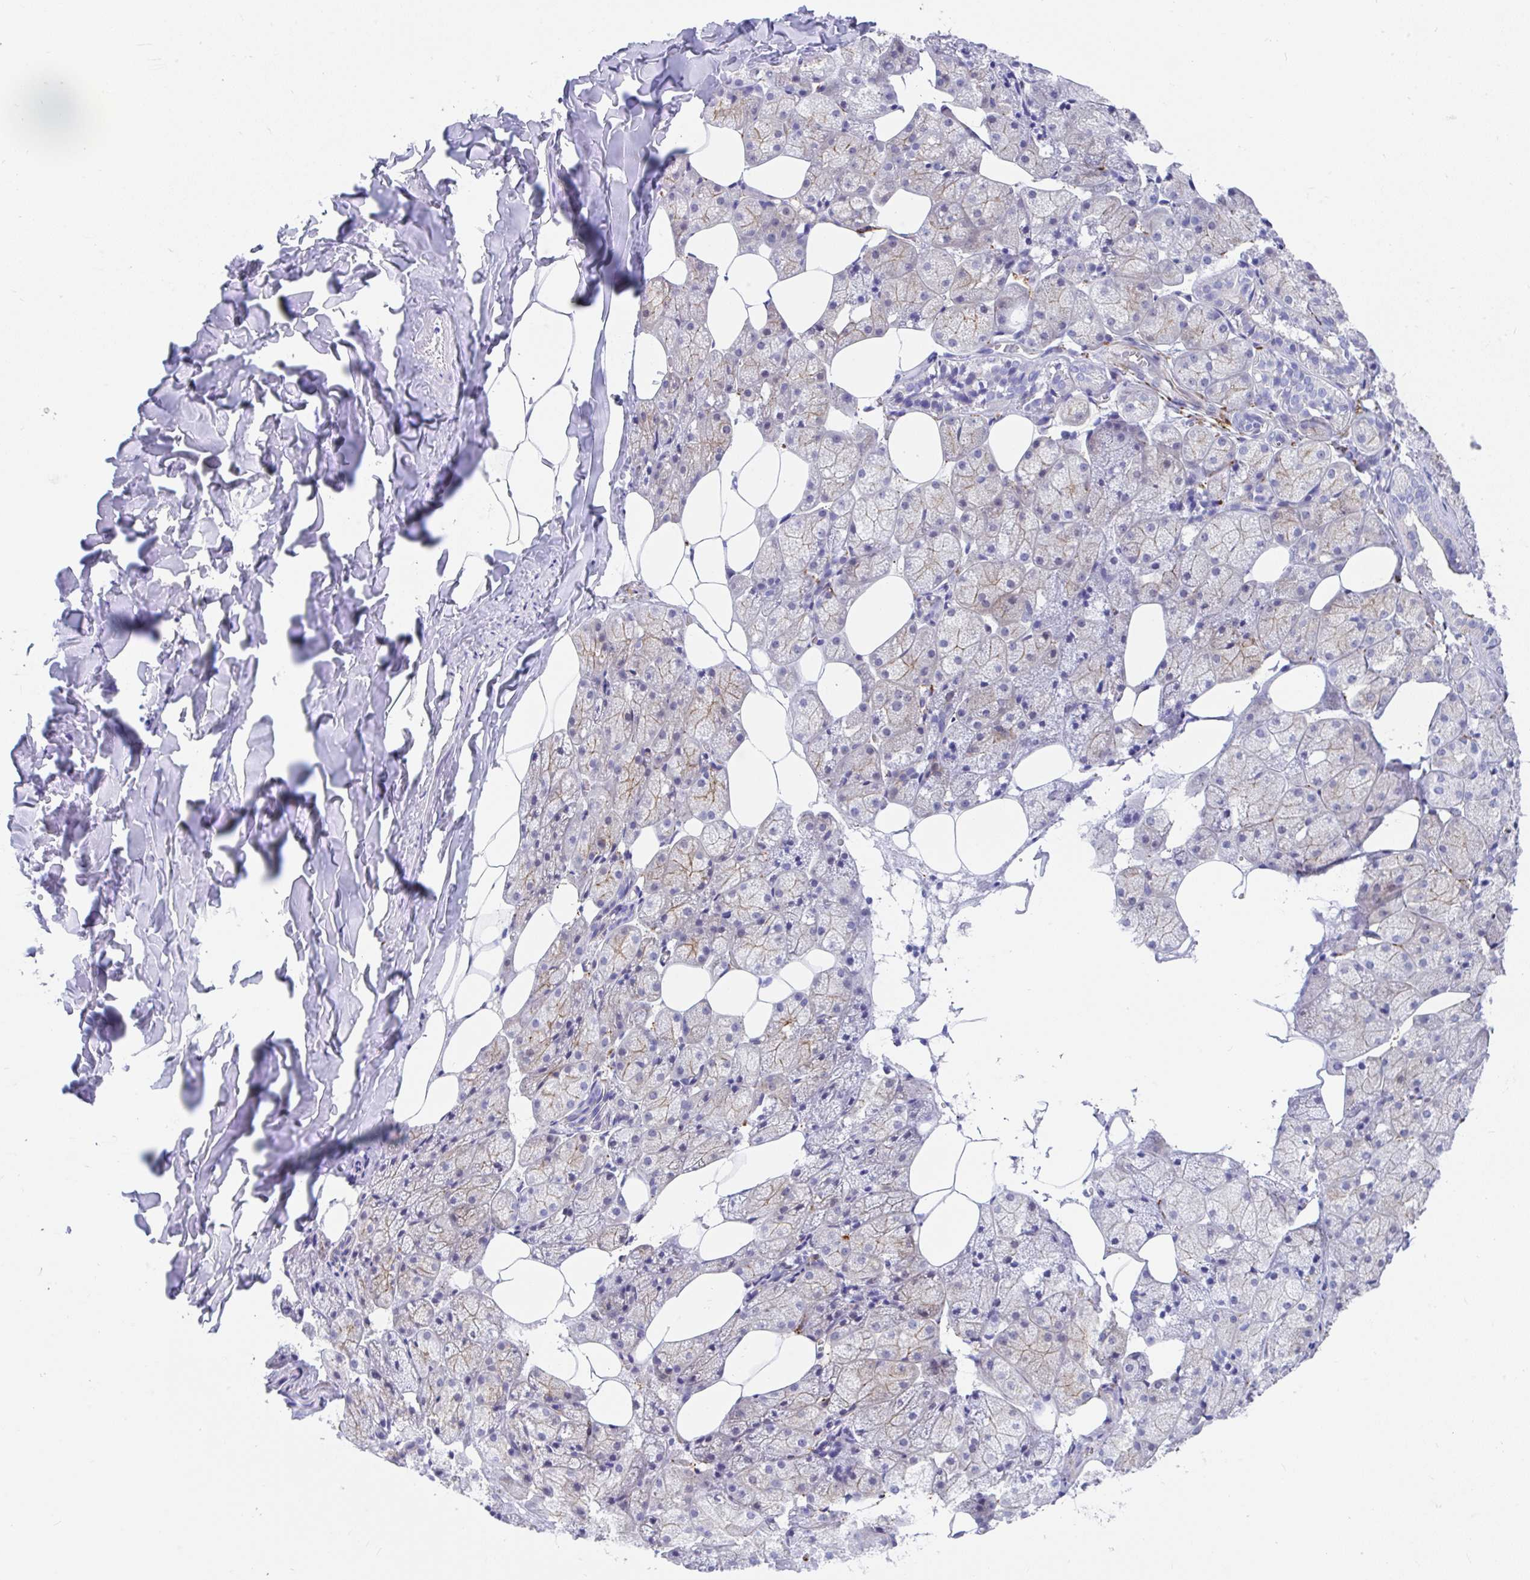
{"staining": {"intensity": "moderate", "quantity": "25%-75%", "location": "cytoplasmic/membranous"}, "tissue": "salivary gland", "cell_type": "Glandular cells", "image_type": "normal", "snomed": [{"axis": "morphology", "description": "Normal tissue, NOS"}, {"axis": "topography", "description": "Salivary gland"}, {"axis": "topography", "description": "Peripheral nerve tissue"}], "caption": "DAB (3,3'-diaminobenzidine) immunohistochemical staining of unremarkable salivary gland reveals moderate cytoplasmic/membranous protein expression in about 25%-75% of glandular cells. The protein is shown in brown color, while the nuclei are stained blue.", "gene": "FAM107A", "patient": {"sex": "male", "age": 38}}